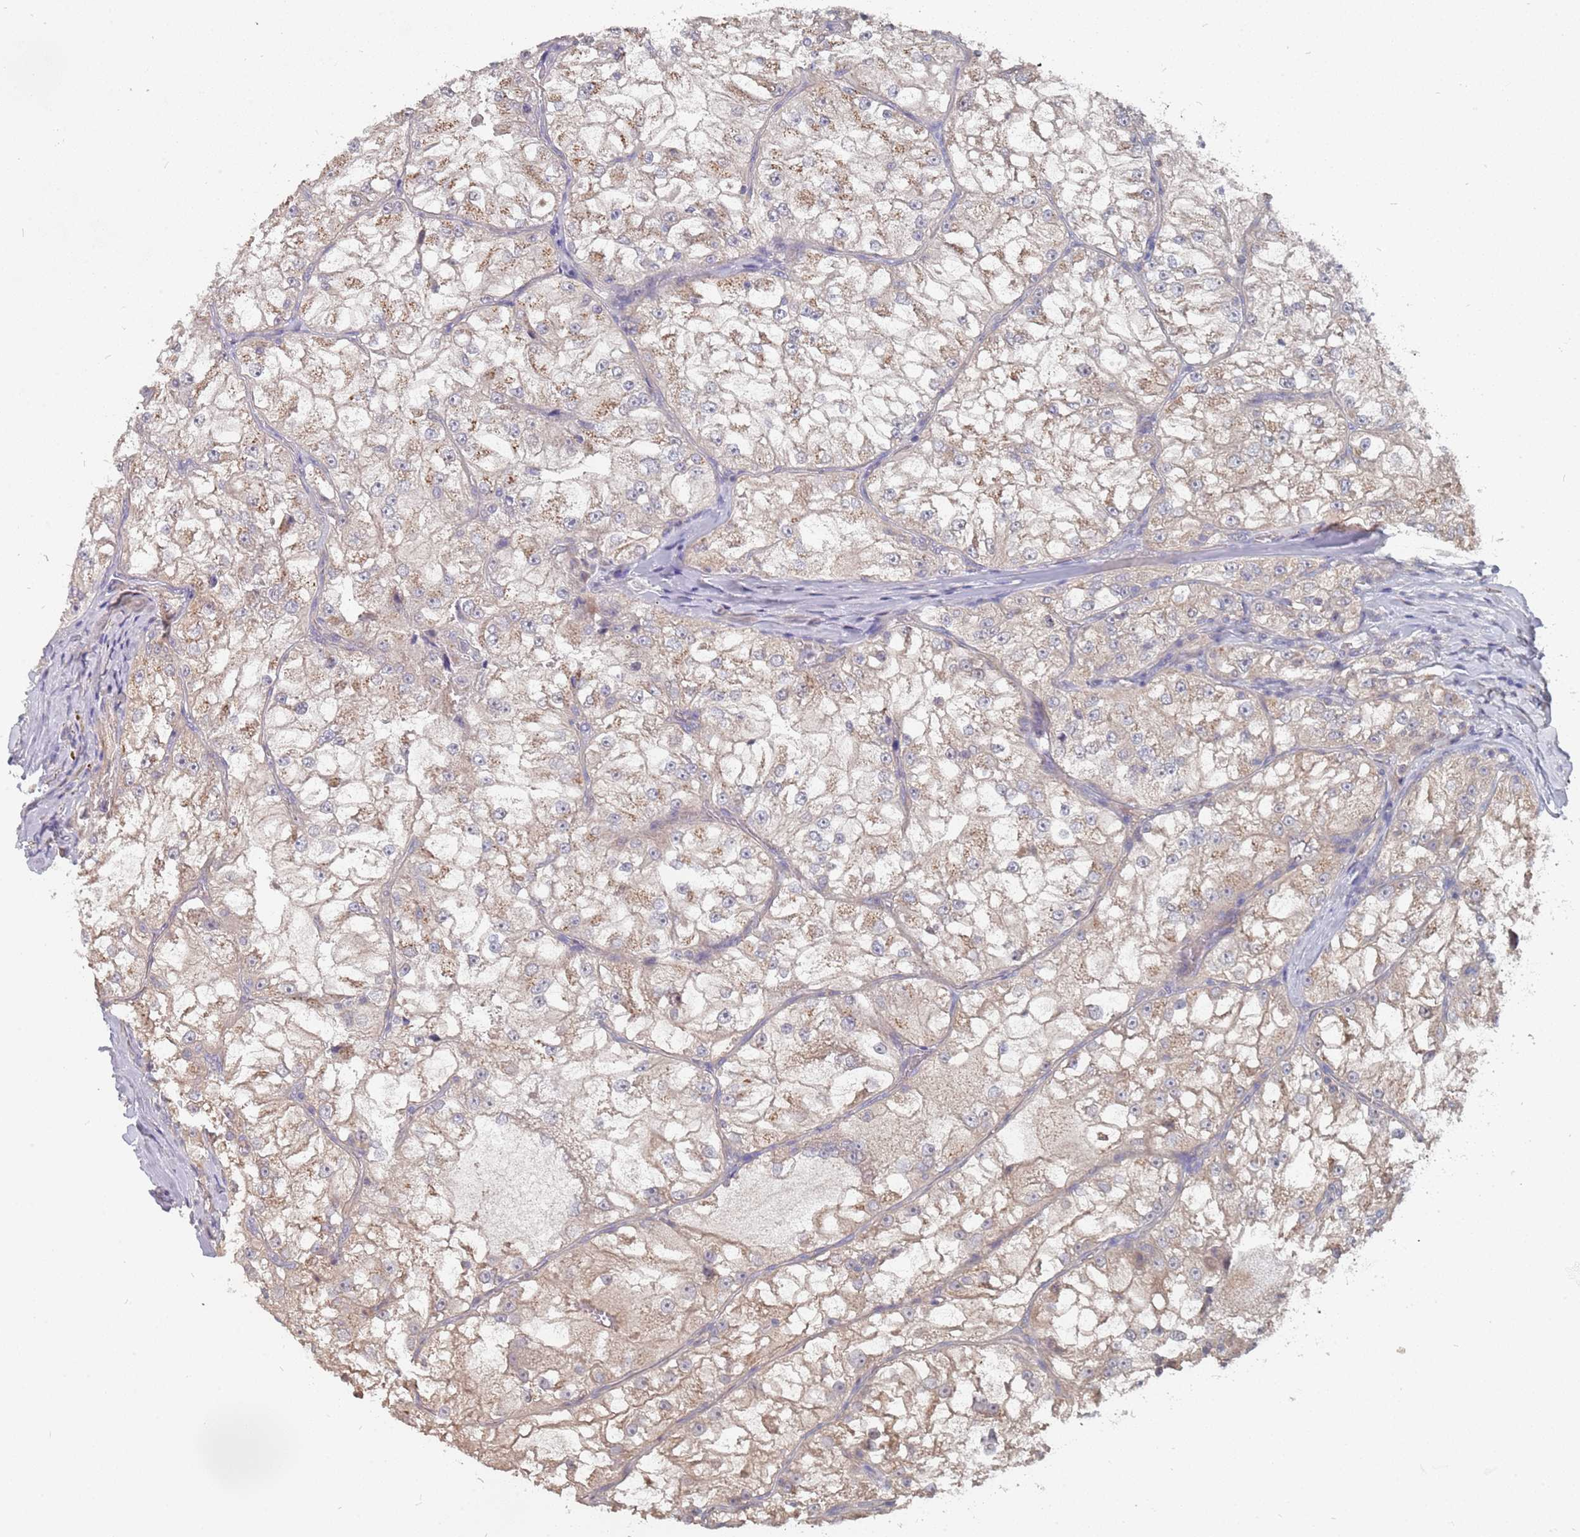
{"staining": {"intensity": "negative", "quantity": "none", "location": "none"}, "tissue": "renal cancer", "cell_type": "Tumor cells", "image_type": "cancer", "snomed": [{"axis": "morphology", "description": "Adenocarcinoma, NOS"}, {"axis": "topography", "description": "Kidney"}], "caption": "Tumor cells show no significant expression in renal adenocarcinoma.", "gene": "TCEANC2", "patient": {"sex": "female", "age": 72}}